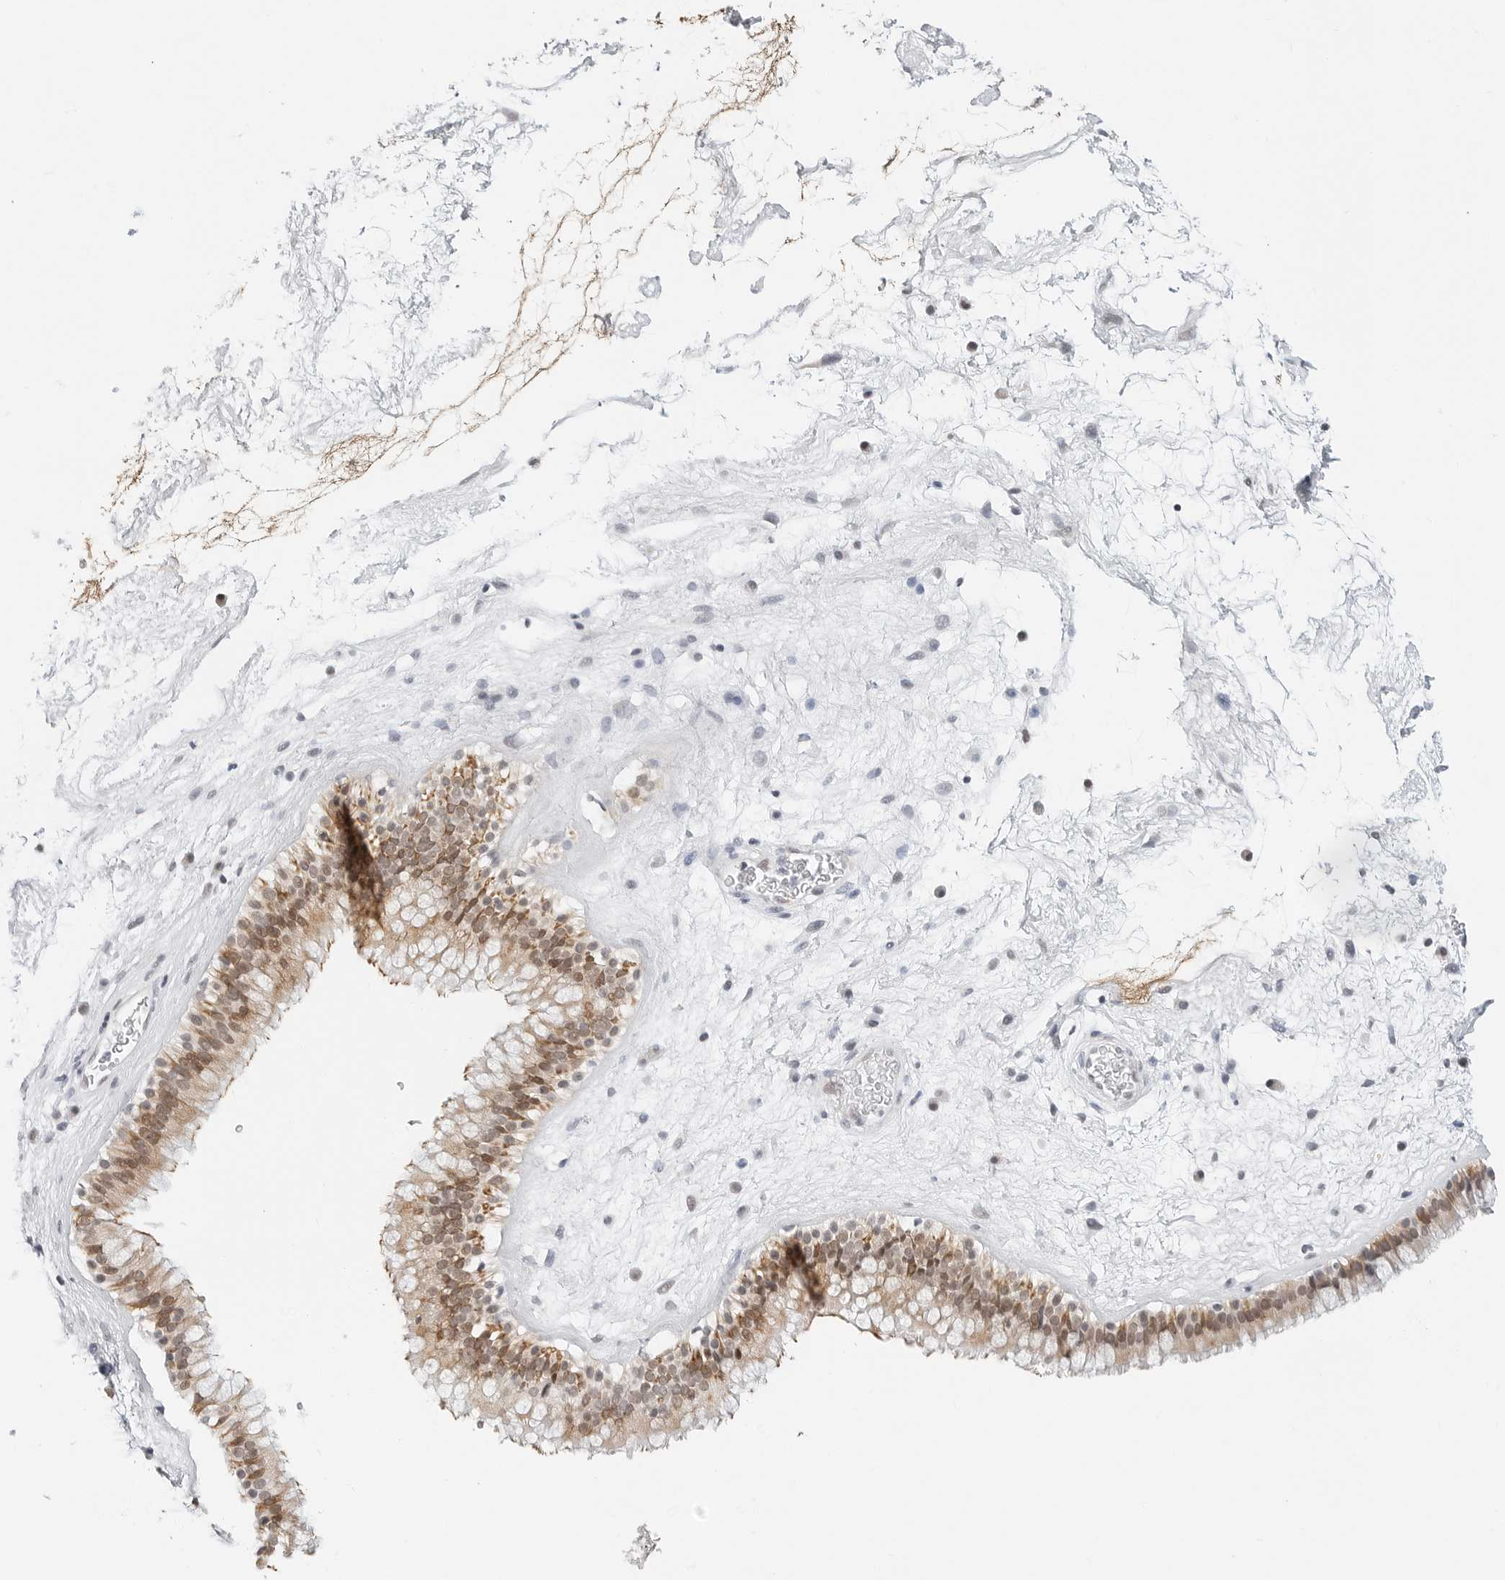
{"staining": {"intensity": "strong", "quantity": ">75%", "location": "cytoplasmic/membranous,nuclear"}, "tissue": "nasopharynx", "cell_type": "Respiratory epithelial cells", "image_type": "normal", "snomed": [{"axis": "morphology", "description": "Normal tissue, NOS"}, {"axis": "morphology", "description": "Inflammation, NOS"}, {"axis": "topography", "description": "Nasopharynx"}], "caption": "A high-resolution micrograph shows immunohistochemistry (IHC) staining of benign nasopharynx, which displays strong cytoplasmic/membranous,nuclear staining in about >75% of respiratory epithelial cells.", "gene": "TSEN2", "patient": {"sex": "male", "age": 48}}